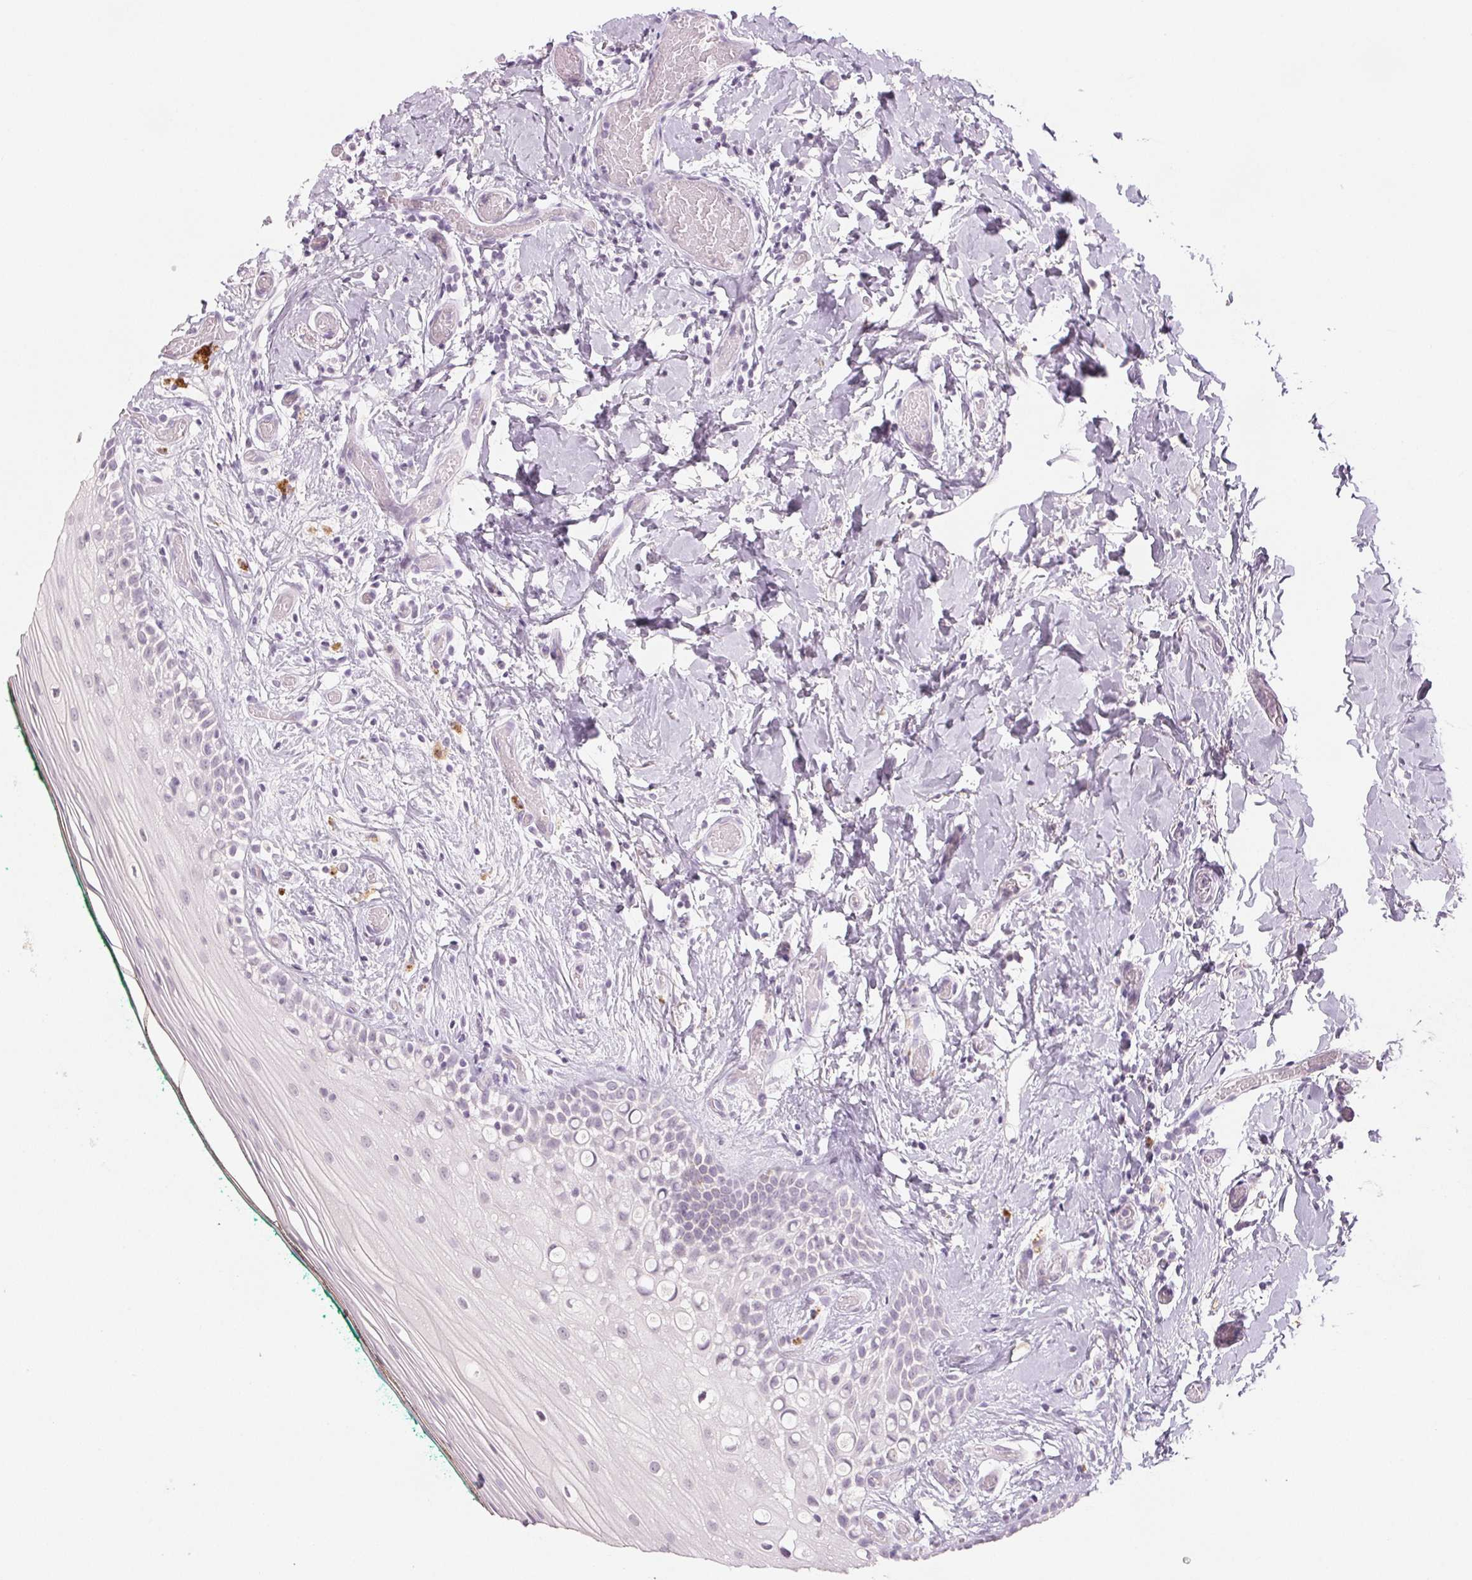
{"staining": {"intensity": "negative", "quantity": "none", "location": "none"}, "tissue": "oral mucosa", "cell_type": "Squamous epithelial cells", "image_type": "normal", "snomed": [{"axis": "morphology", "description": "Normal tissue, NOS"}, {"axis": "topography", "description": "Oral tissue"}], "caption": "High magnification brightfield microscopy of unremarkable oral mucosa stained with DAB (3,3'-diaminobenzidine) (brown) and counterstained with hematoxylin (blue): squamous epithelial cells show no significant positivity. (DAB (3,3'-diaminobenzidine) IHC with hematoxylin counter stain).", "gene": "EHHADH", "patient": {"sex": "female", "age": 83}}